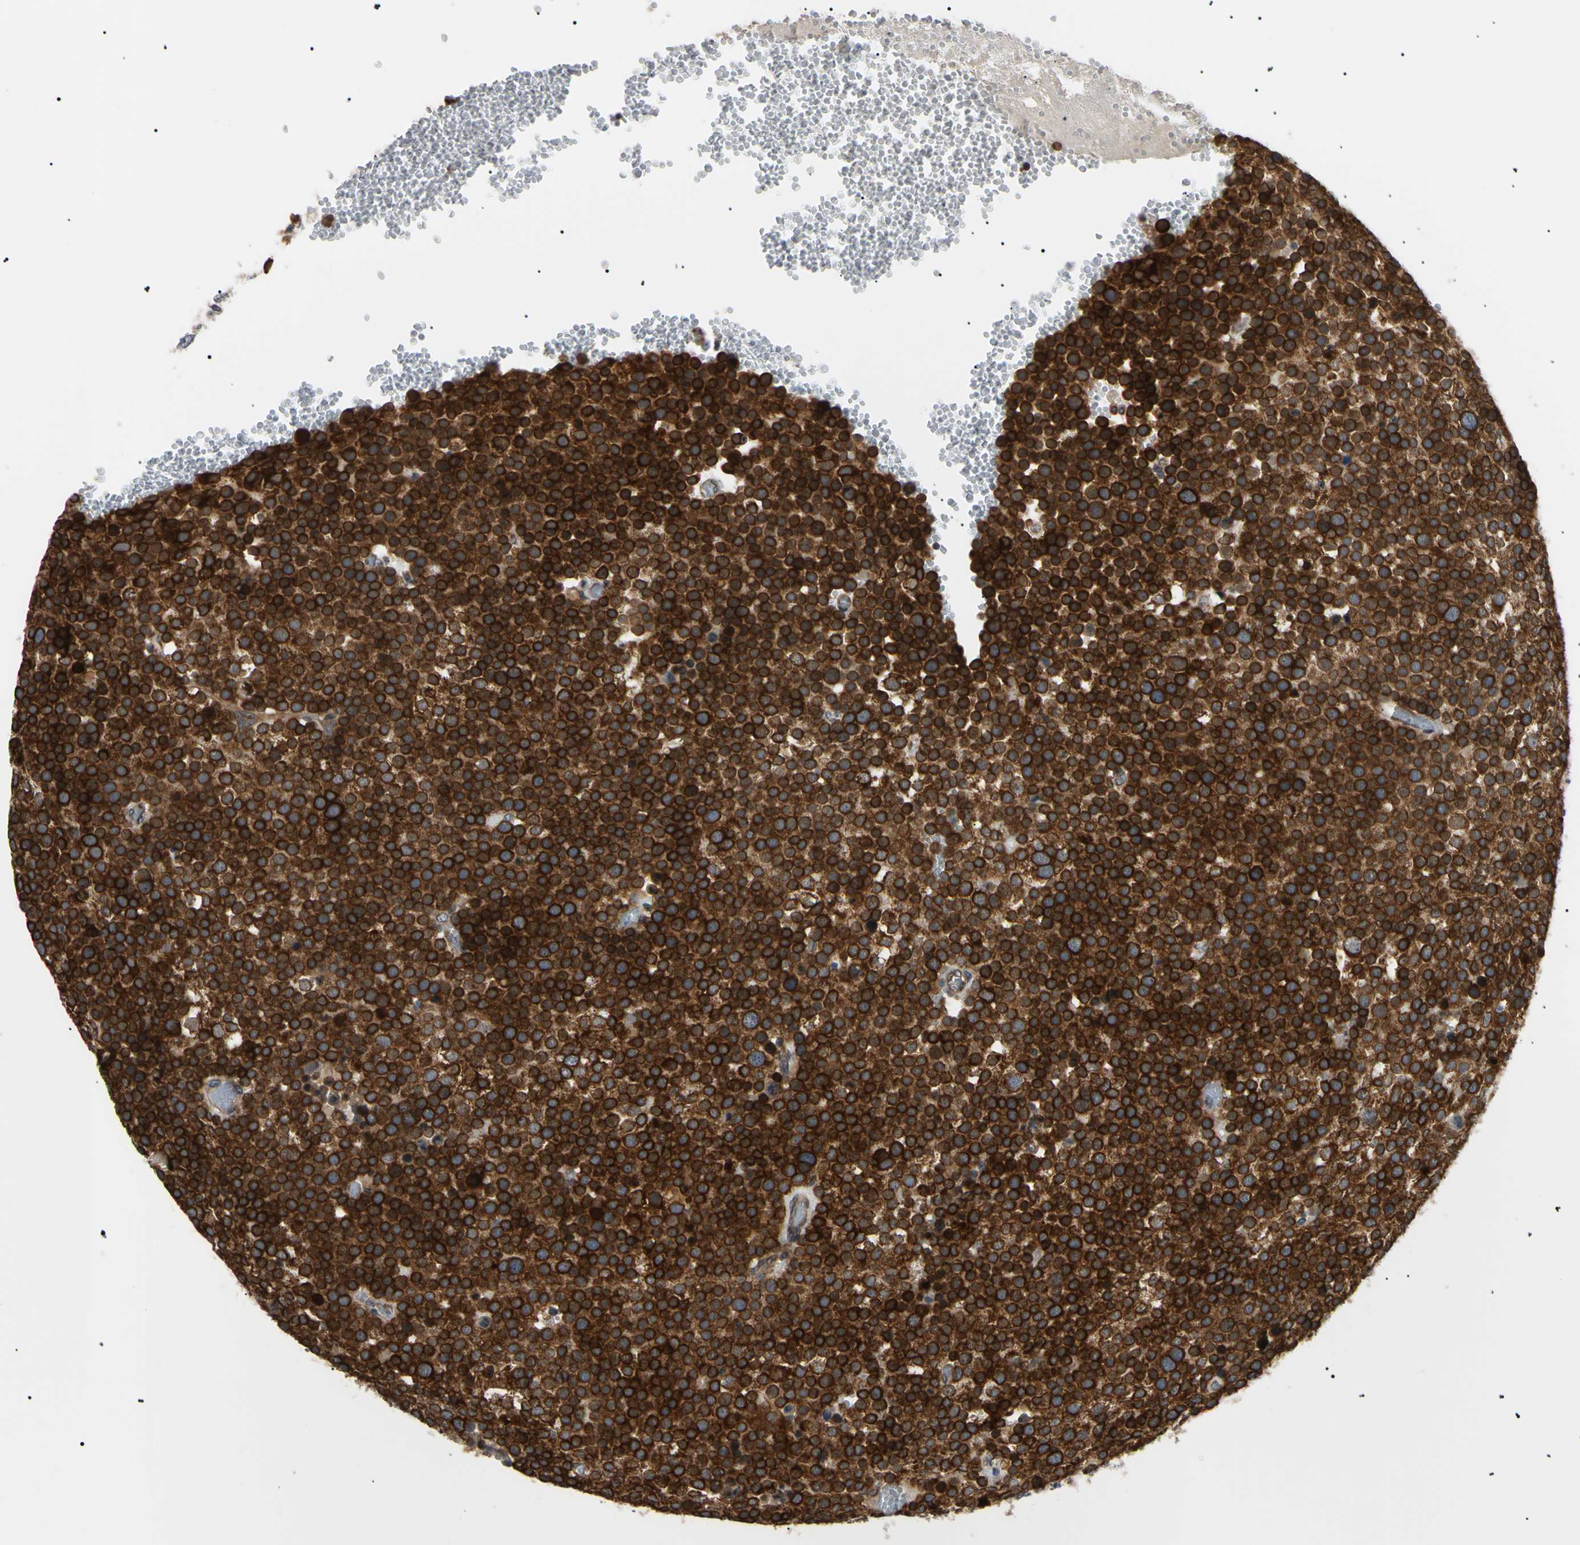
{"staining": {"intensity": "strong", "quantity": ">75%", "location": "cytoplasmic/membranous"}, "tissue": "testis cancer", "cell_type": "Tumor cells", "image_type": "cancer", "snomed": [{"axis": "morphology", "description": "Seminoma, NOS"}, {"axis": "topography", "description": "Testis"}], "caption": "A high amount of strong cytoplasmic/membranous expression is present in approximately >75% of tumor cells in testis seminoma tissue.", "gene": "VAPA", "patient": {"sex": "male", "age": 71}}